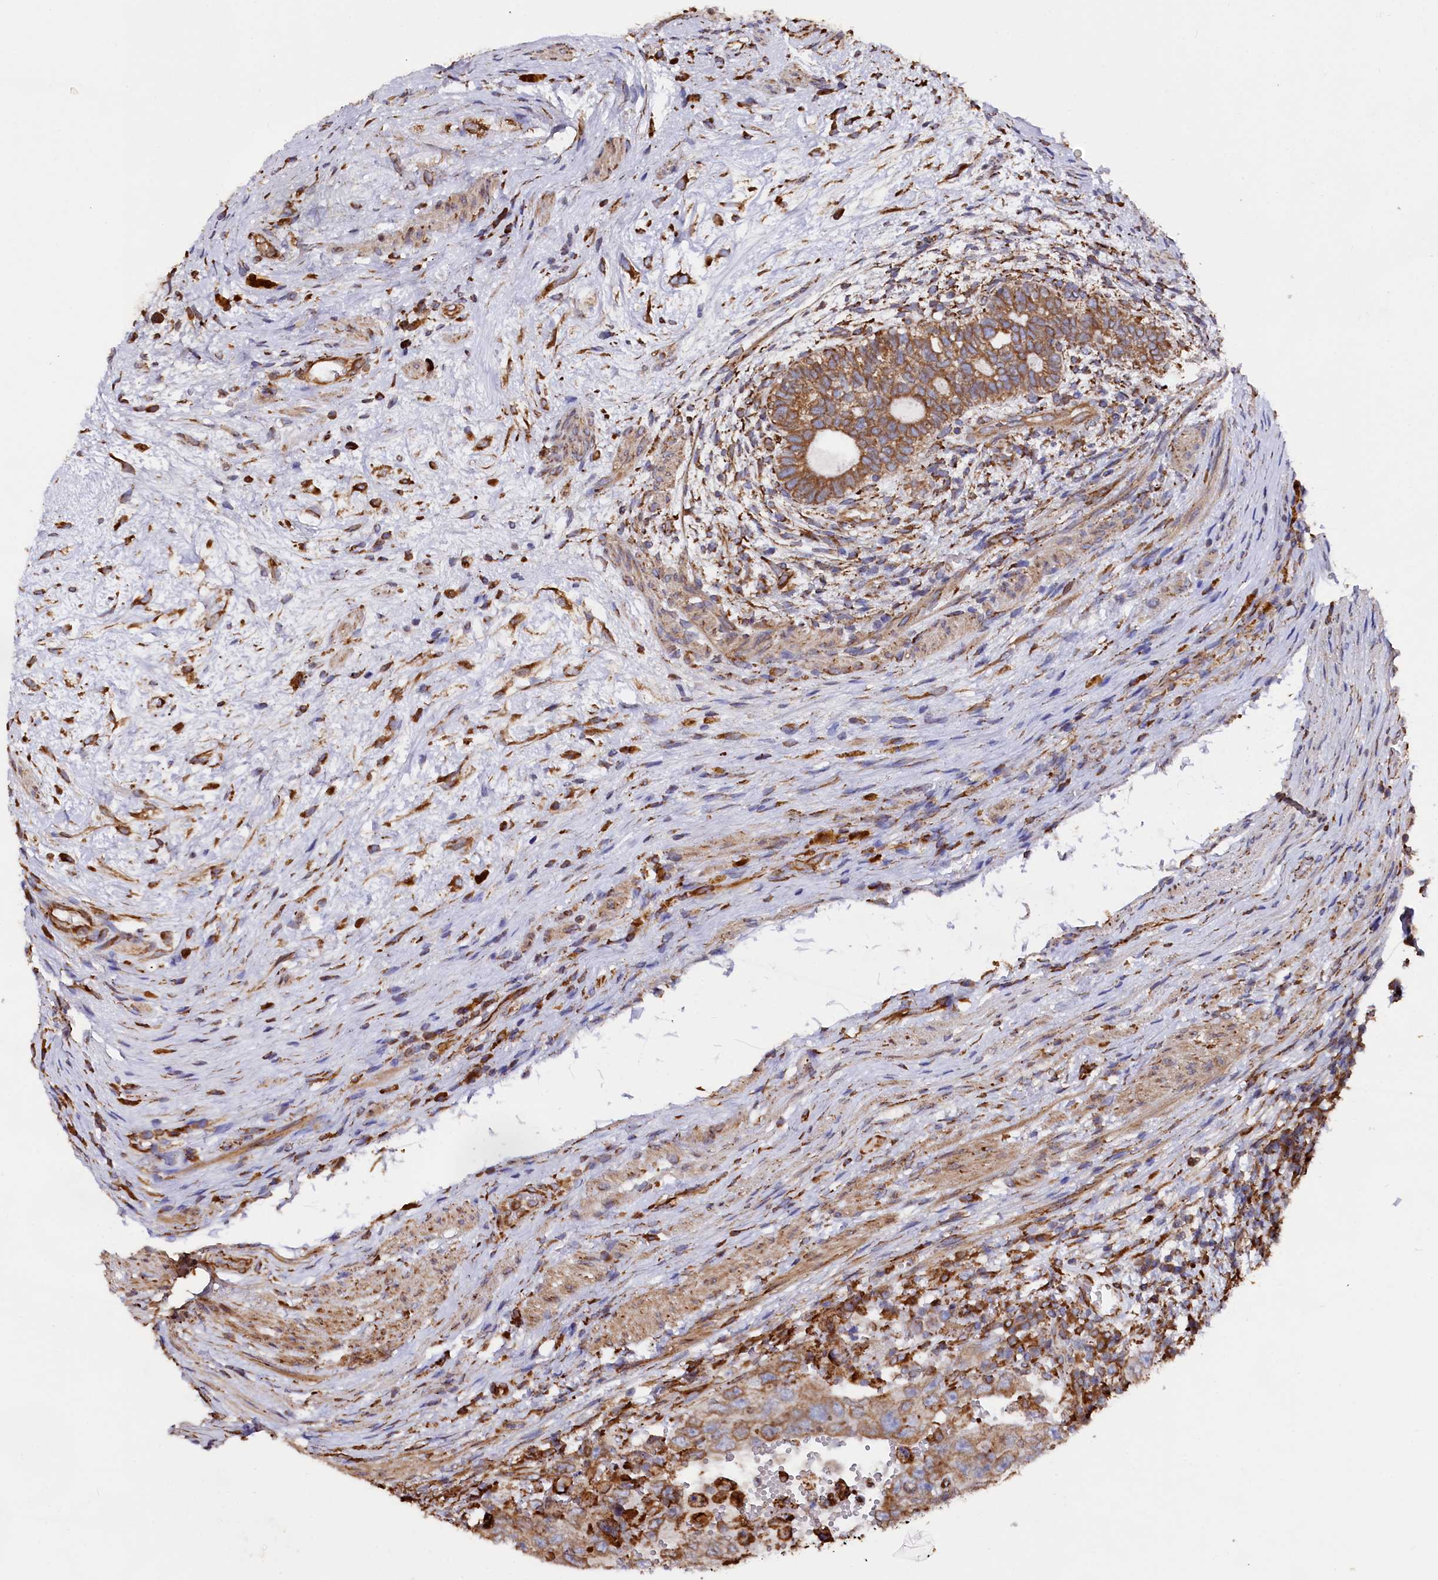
{"staining": {"intensity": "moderate", "quantity": ">75%", "location": "cytoplasmic/membranous"}, "tissue": "testis cancer", "cell_type": "Tumor cells", "image_type": "cancer", "snomed": [{"axis": "morphology", "description": "Carcinoma, Embryonal, NOS"}, {"axis": "topography", "description": "Testis"}], "caption": "IHC of human testis embryonal carcinoma demonstrates medium levels of moderate cytoplasmic/membranous positivity in about >75% of tumor cells.", "gene": "NEURL1B", "patient": {"sex": "male", "age": 26}}